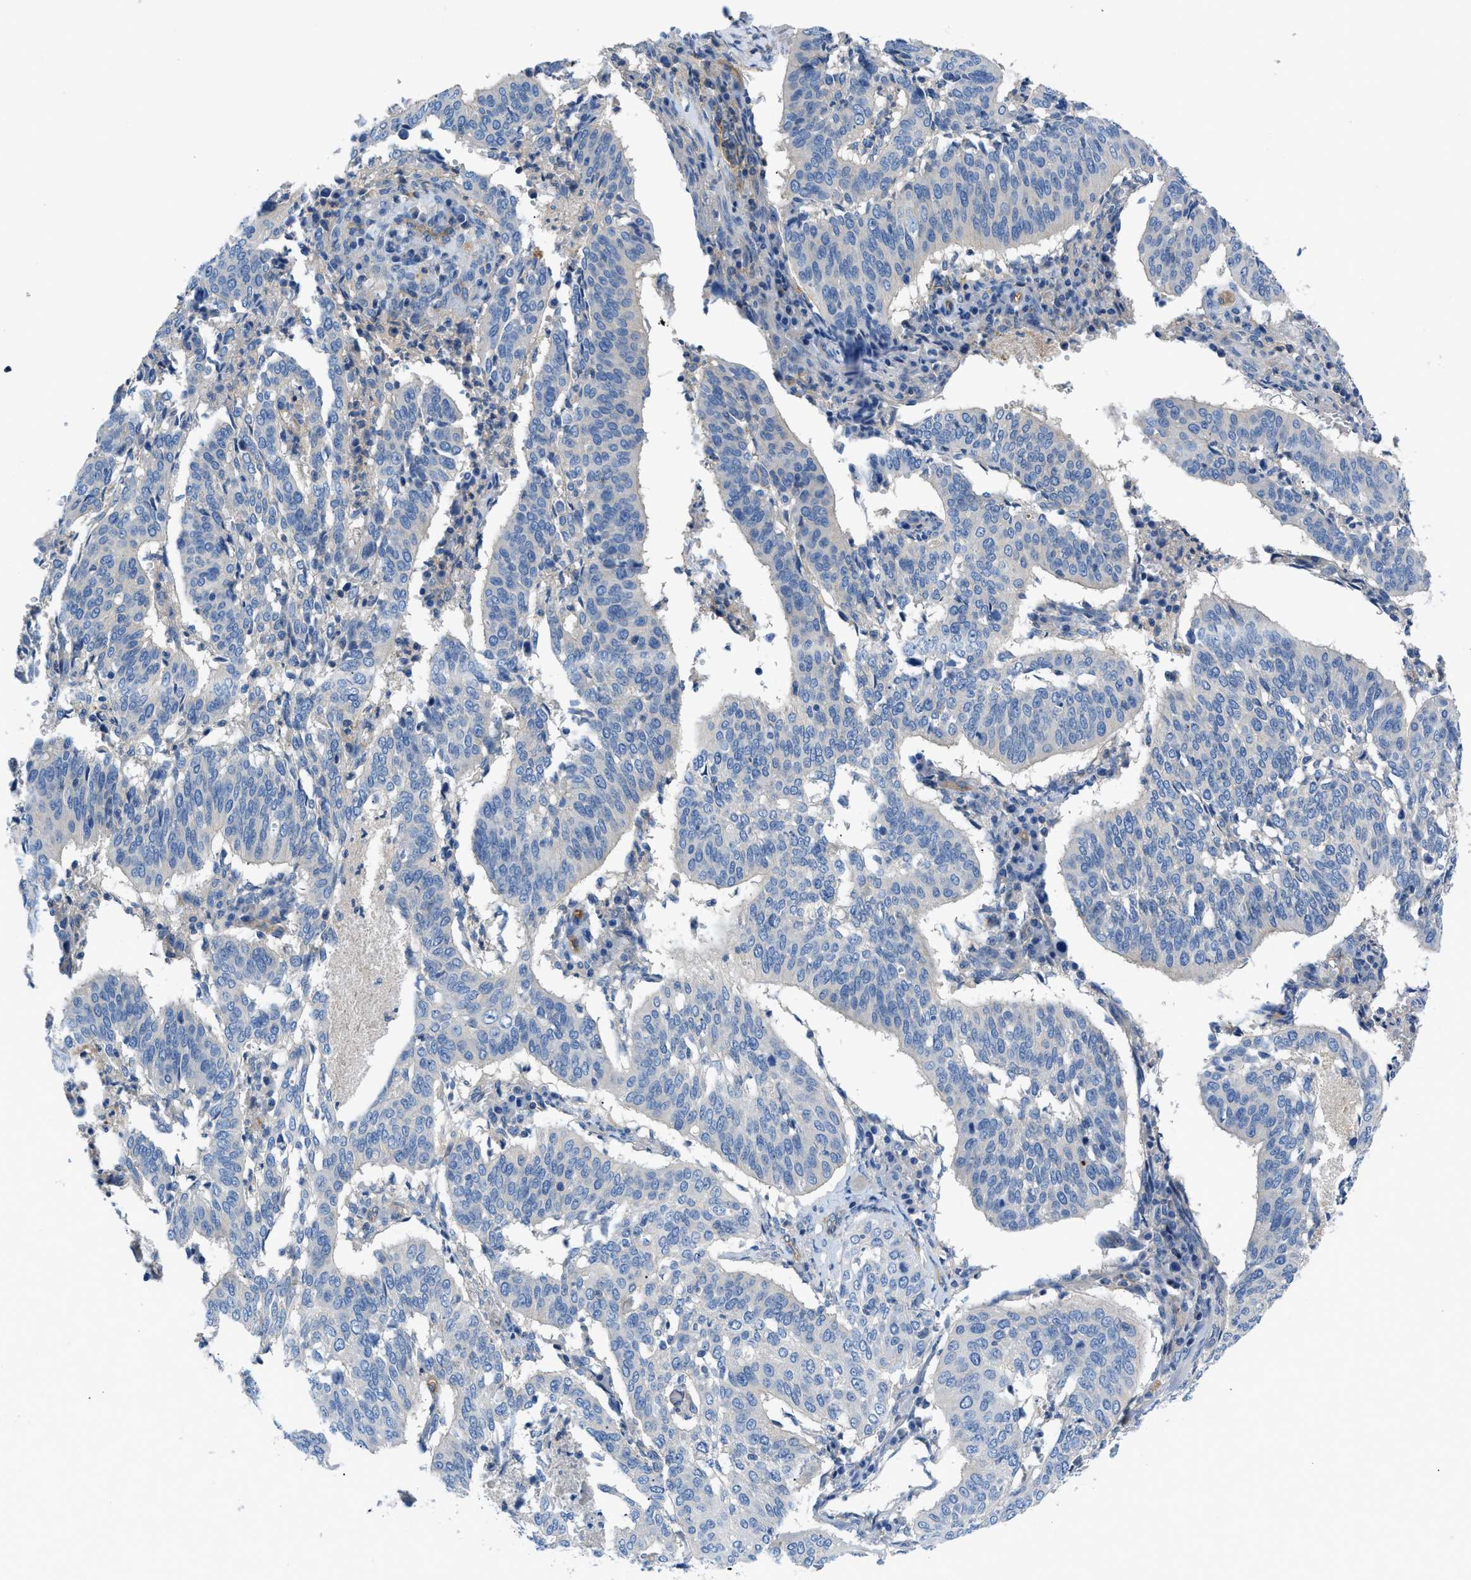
{"staining": {"intensity": "negative", "quantity": "none", "location": "none"}, "tissue": "cervical cancer", "cell_type": "Tumor cells", "image_type": "cancer", "snomed": [{"axis": "morphology", "description": "Normal tissue, NOS"}, {"axis": "morphology", "description": "Squamous cell carcinoma, NOS"}, {"axis": "topography", "description": "Cervix"}], "caption": "Immunohistochemistry image of neoplastic tissue: human cervical cancer stained with DAB (3,3'-diaminobenzidine) displays no significant protein expression in tumor cells.", "gene": "ORAI1", "patient": {"sex": "female", "age": 39}}